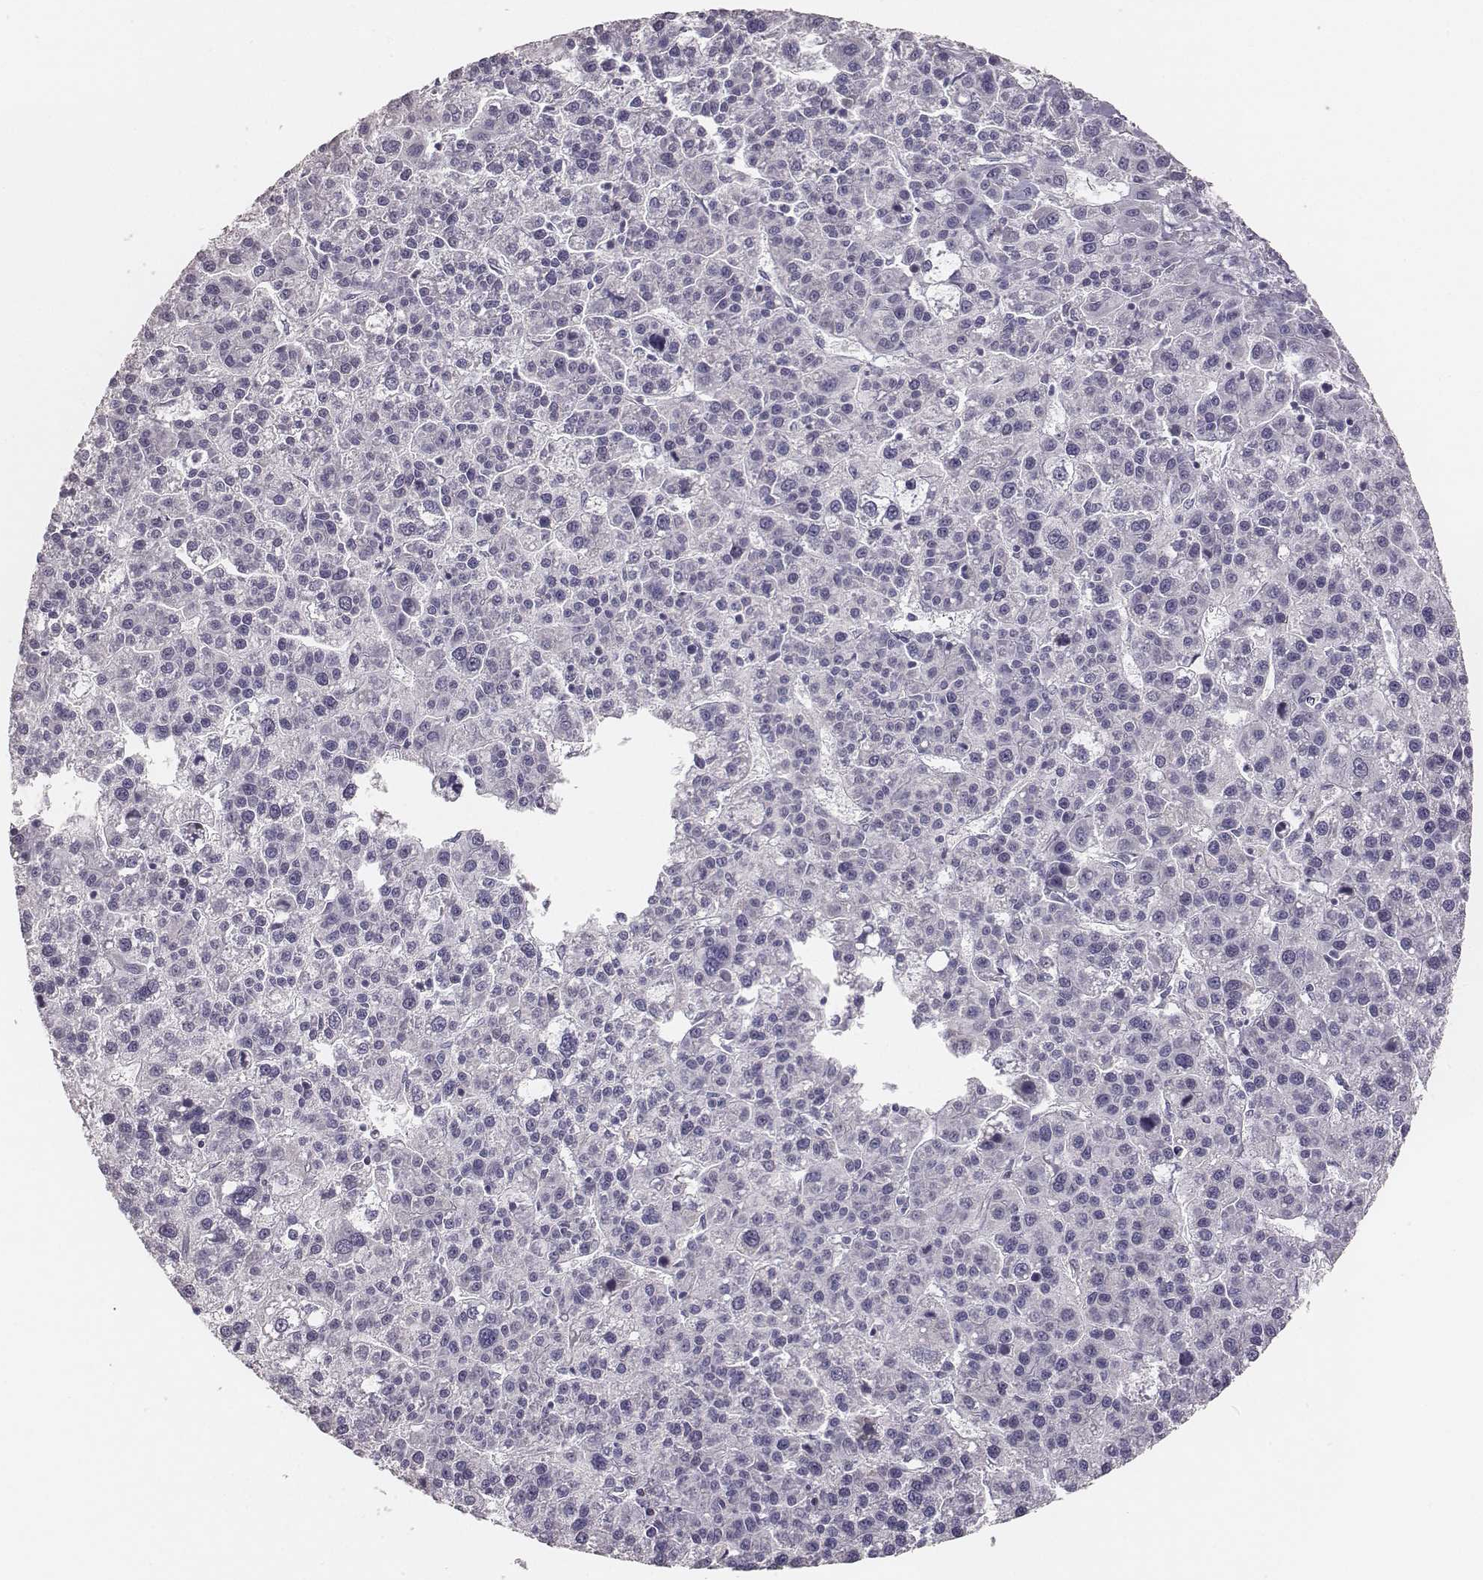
{"staining": {"intensity": "negative", "quantity": "none", "location": "none"}, "tissue": "liver cancer", "cell_type": "Tumor cells", "image_type": "cancer", "snomed": [{"axis": "morphology", "description": "Carcinoma, Hepatocellular, NOS"}, {"axis": "topography", "description": "Liver"}], "caption": "Immunohistochemistry micrograph of neoplastic tissue: human liver cancer (hepatocellular carcinoma) stained with DAB demonstrates no significant protein positivity in tumor cells. Nuclei are stained in blue.", "gene": "PBK", "patient": {"sex": "female", "age": 58}}